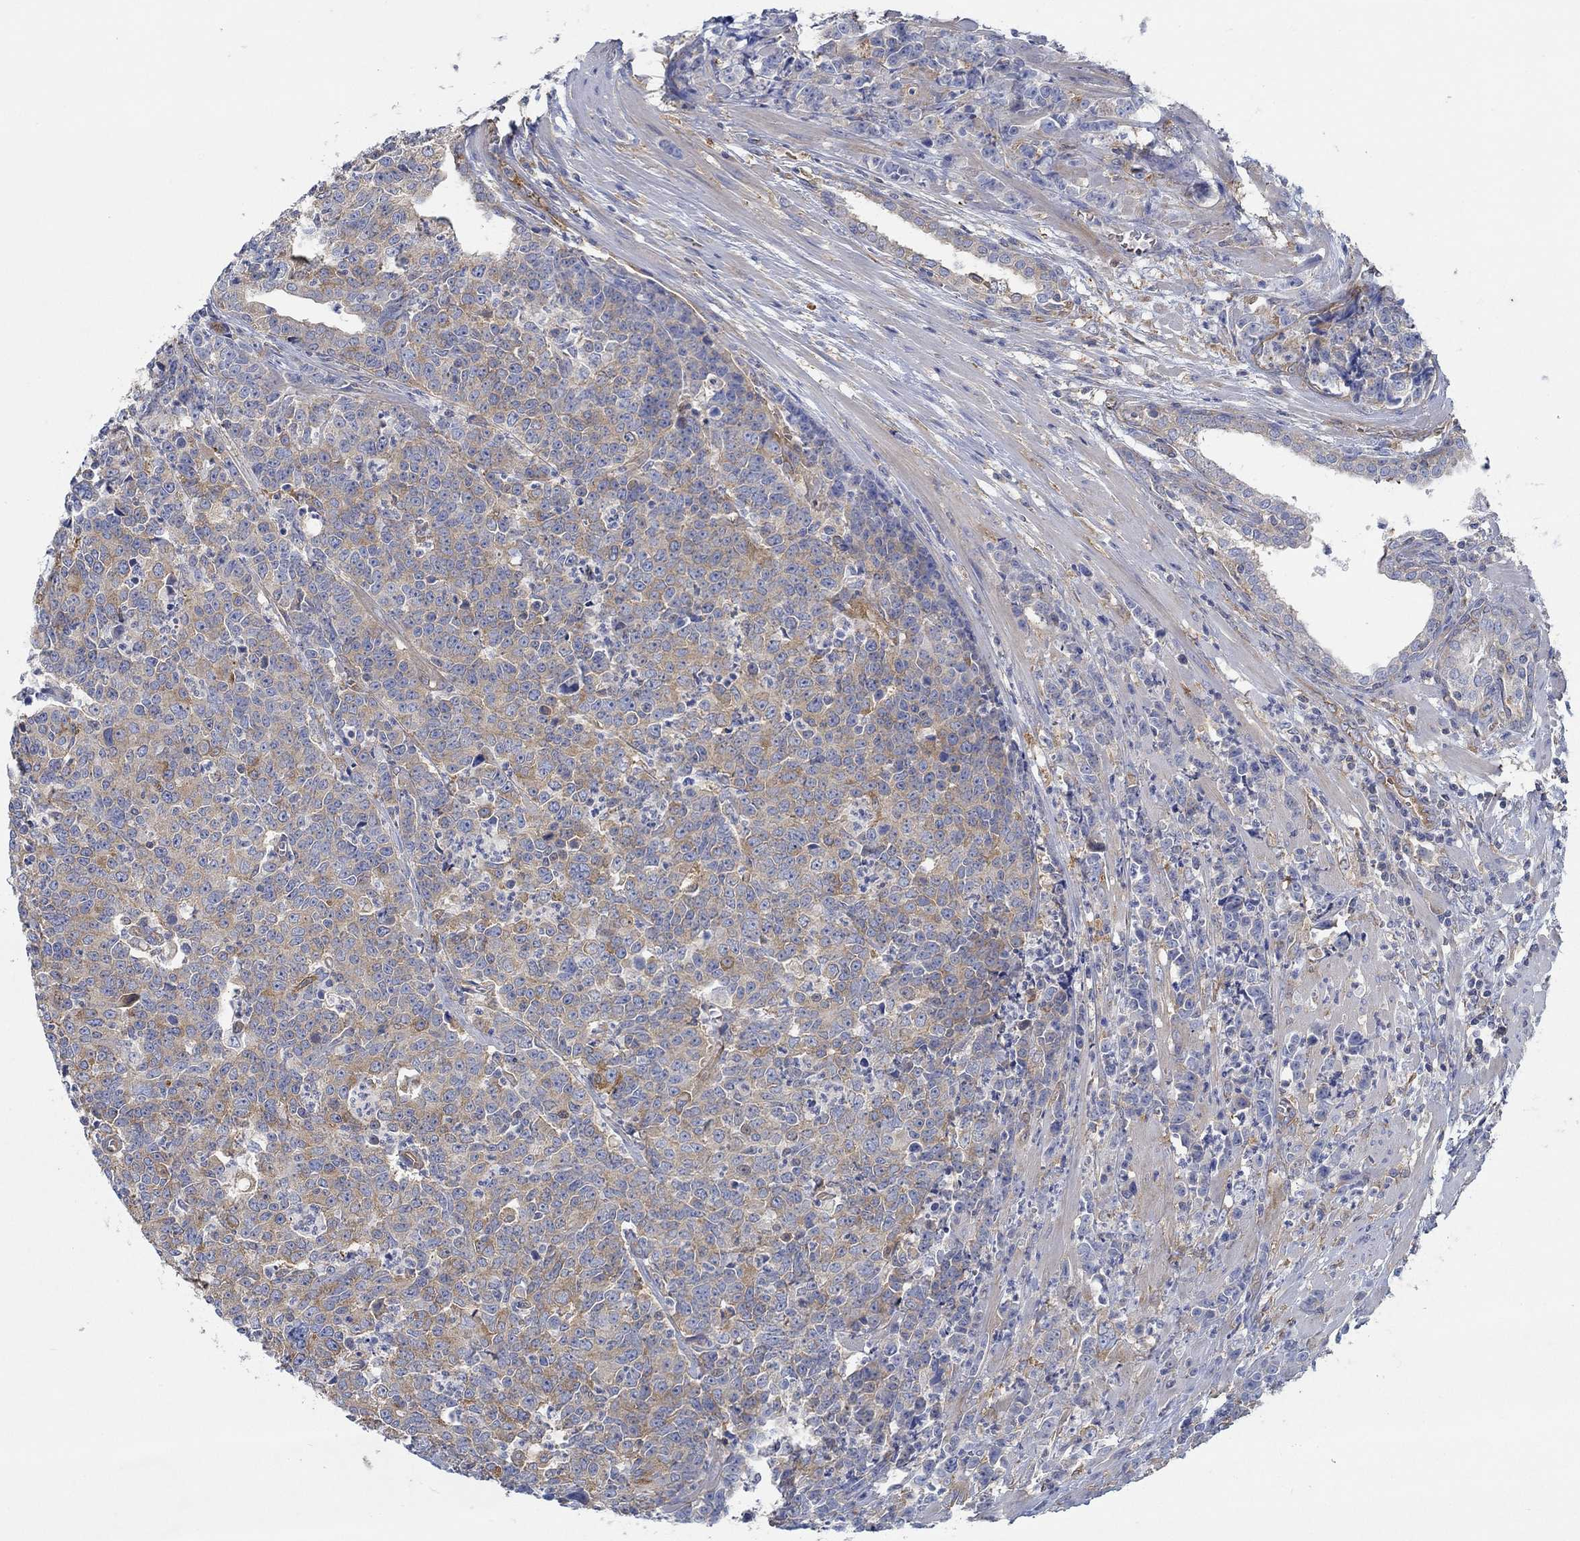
{"staining": {"intensity": "moderate", "quantity": "25%-75%", "location": "cytoplasmic/membranous"}, "tissue": "prostate cancer", "cell_type": "Tumor cells", "image_type": "cancer", "snomed": [{"axis": "morphology", "description": "Adenocarcinoma, NOS"}, {"axis": "topography", "description": "Prostate"}], "caption": "Protein expression analysis of prostate adenocarcinoma reveals moderate cytoplasmic/membranous staining in approximately 25%-75% of tumor cells.", "gene": "SPAG9", "patient": {"sex": "male", "age": 67}}